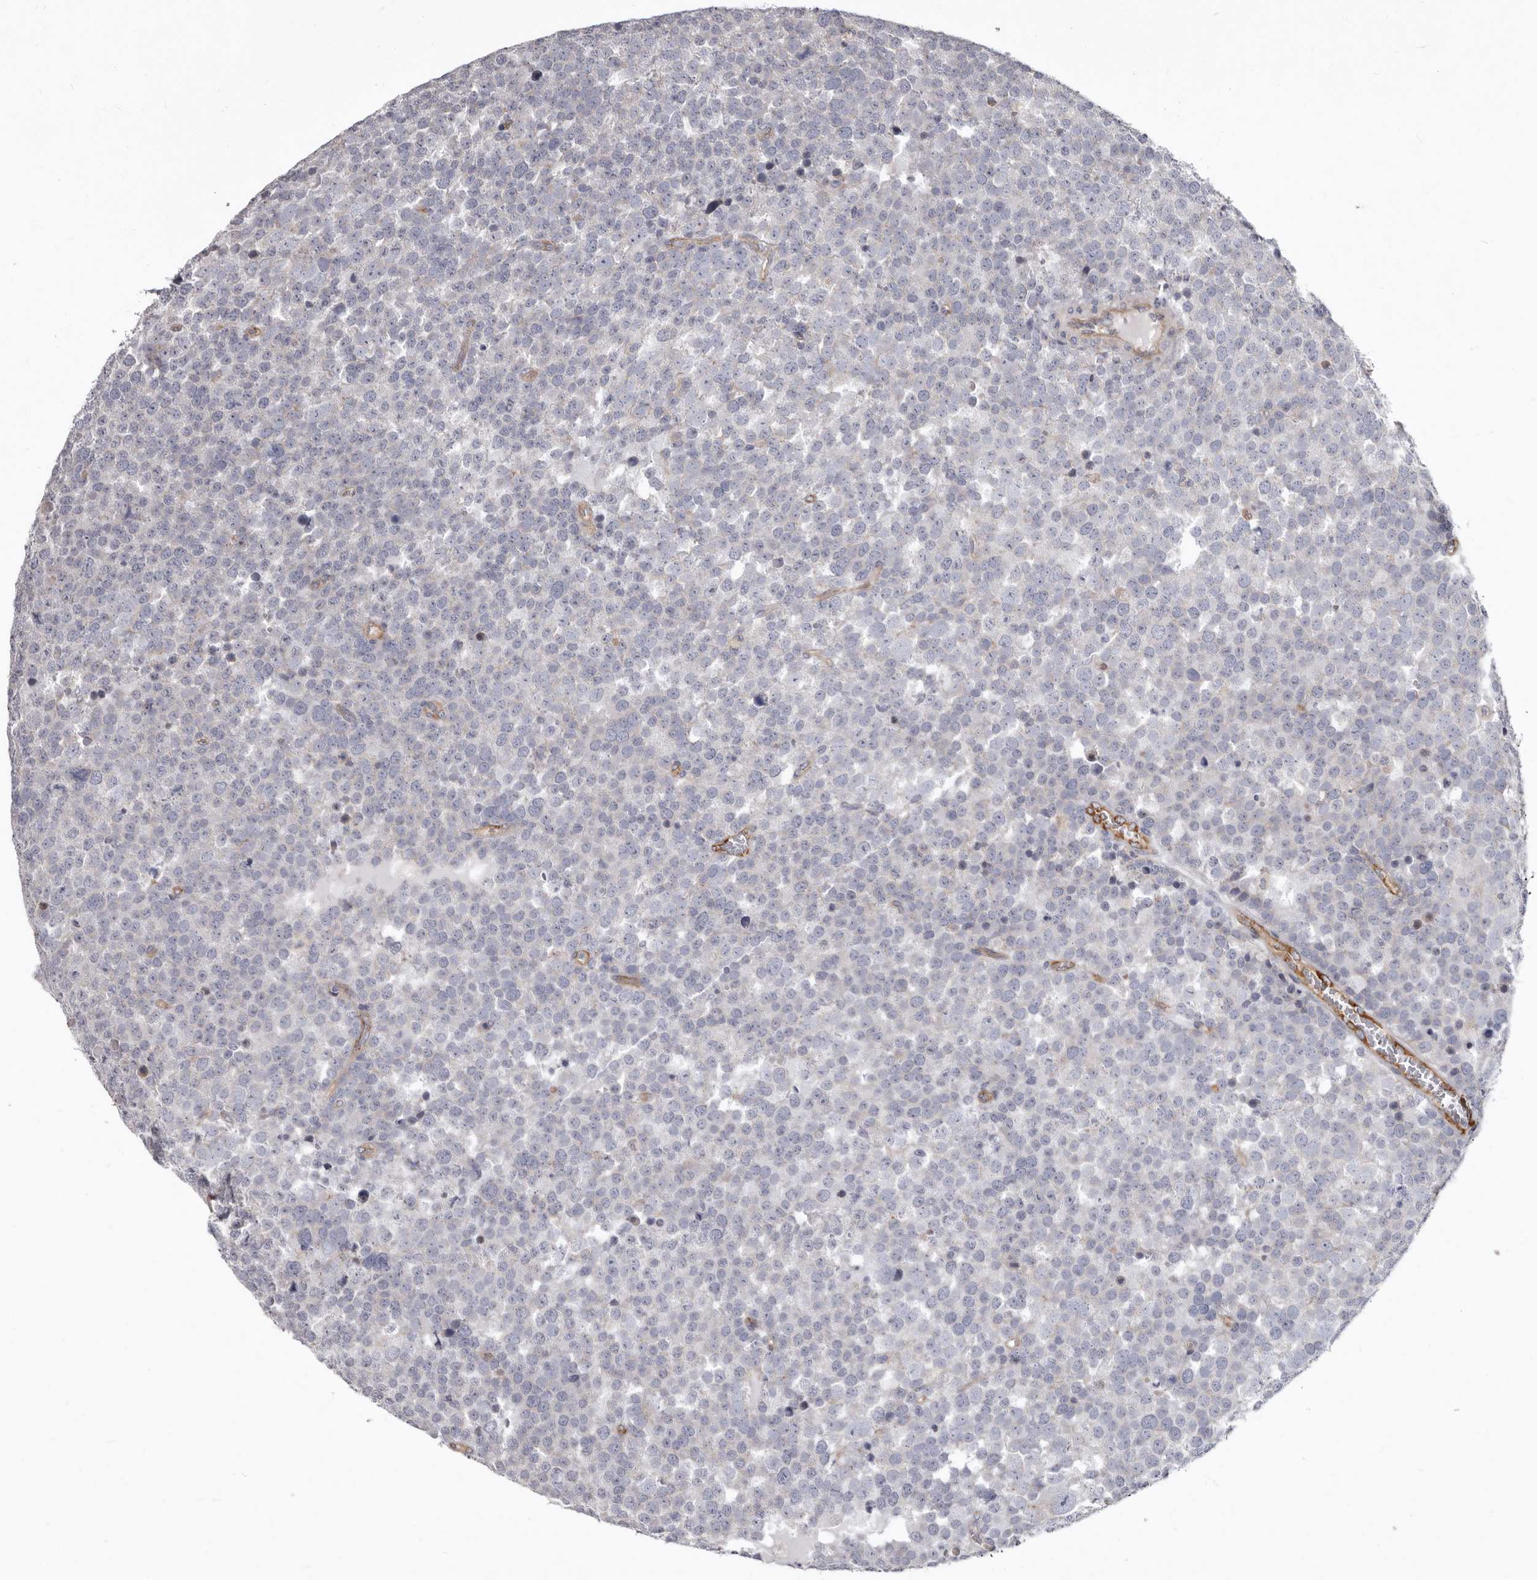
{"staining": {"intensity": "negative", "quantity": "none", "location": "none"}, "tissue": "testis cancer", "cell_type": "Tumor cells", "image_type": "cancer", "snomed": [{"axis": "morphology", "description": "Seminoma, NOS"}, {"axis": "topography", "description": "Testis"}], "caption": "The image displays no significant positivity in tumor cells of testis cancer (seminoma).", "gene": "FMO2", "patient": {"sex": "male", "age": 71}}